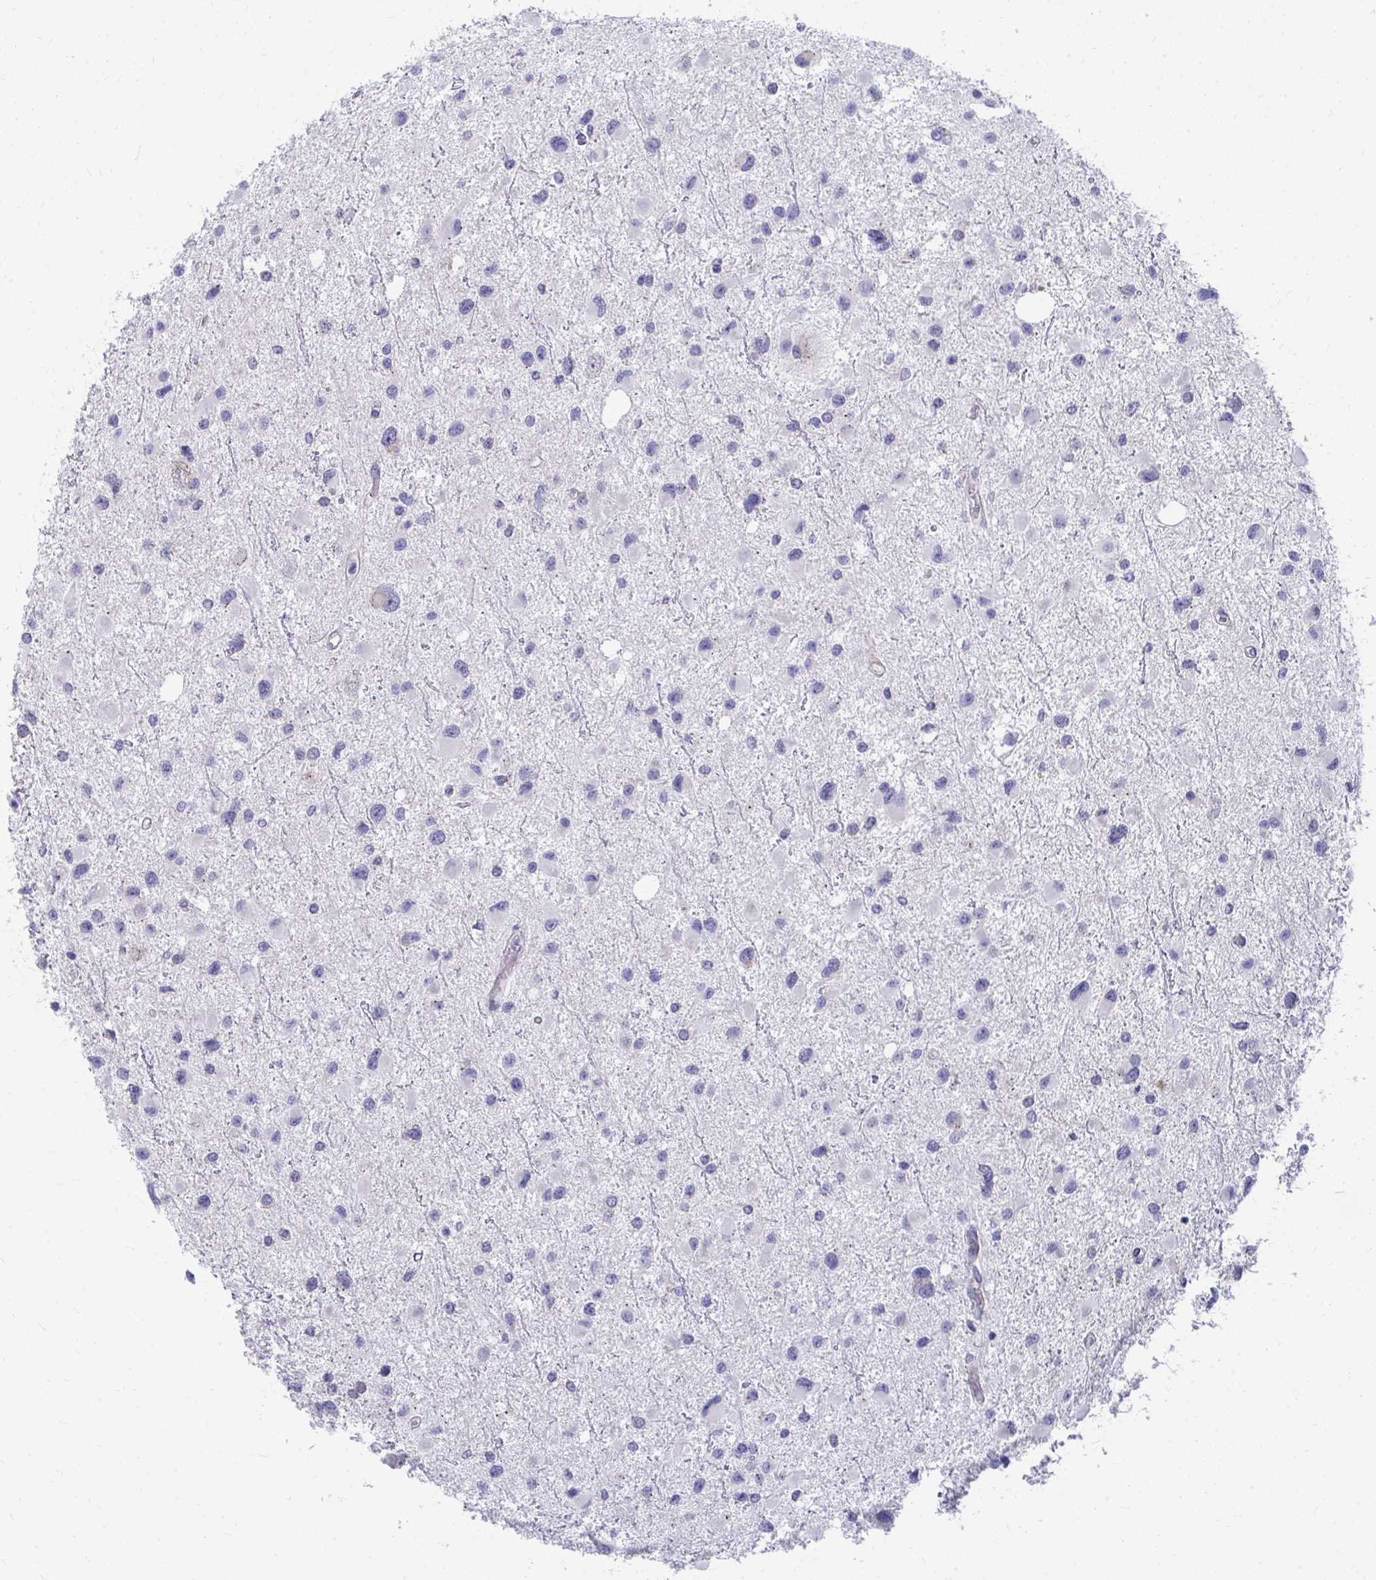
{"staining": {"intensity": "negative", "quantity": "none", "location": "none"}, "tissue": "glioma", "cell_type": "Tumor cells", "image_type": "cancer", "snomed": [{"axis": "morphology", "description": "Glioma, malignant, Low grade"}, {"axis": "topography", "description": "Brain"}], "caption": "Immunohistochemistry image of glioma stained for a protein (brown), which exhibits no staining in tumor cells.", "gene": "TMPRSS2", "patient": {"sex": "female", "age": 32}}